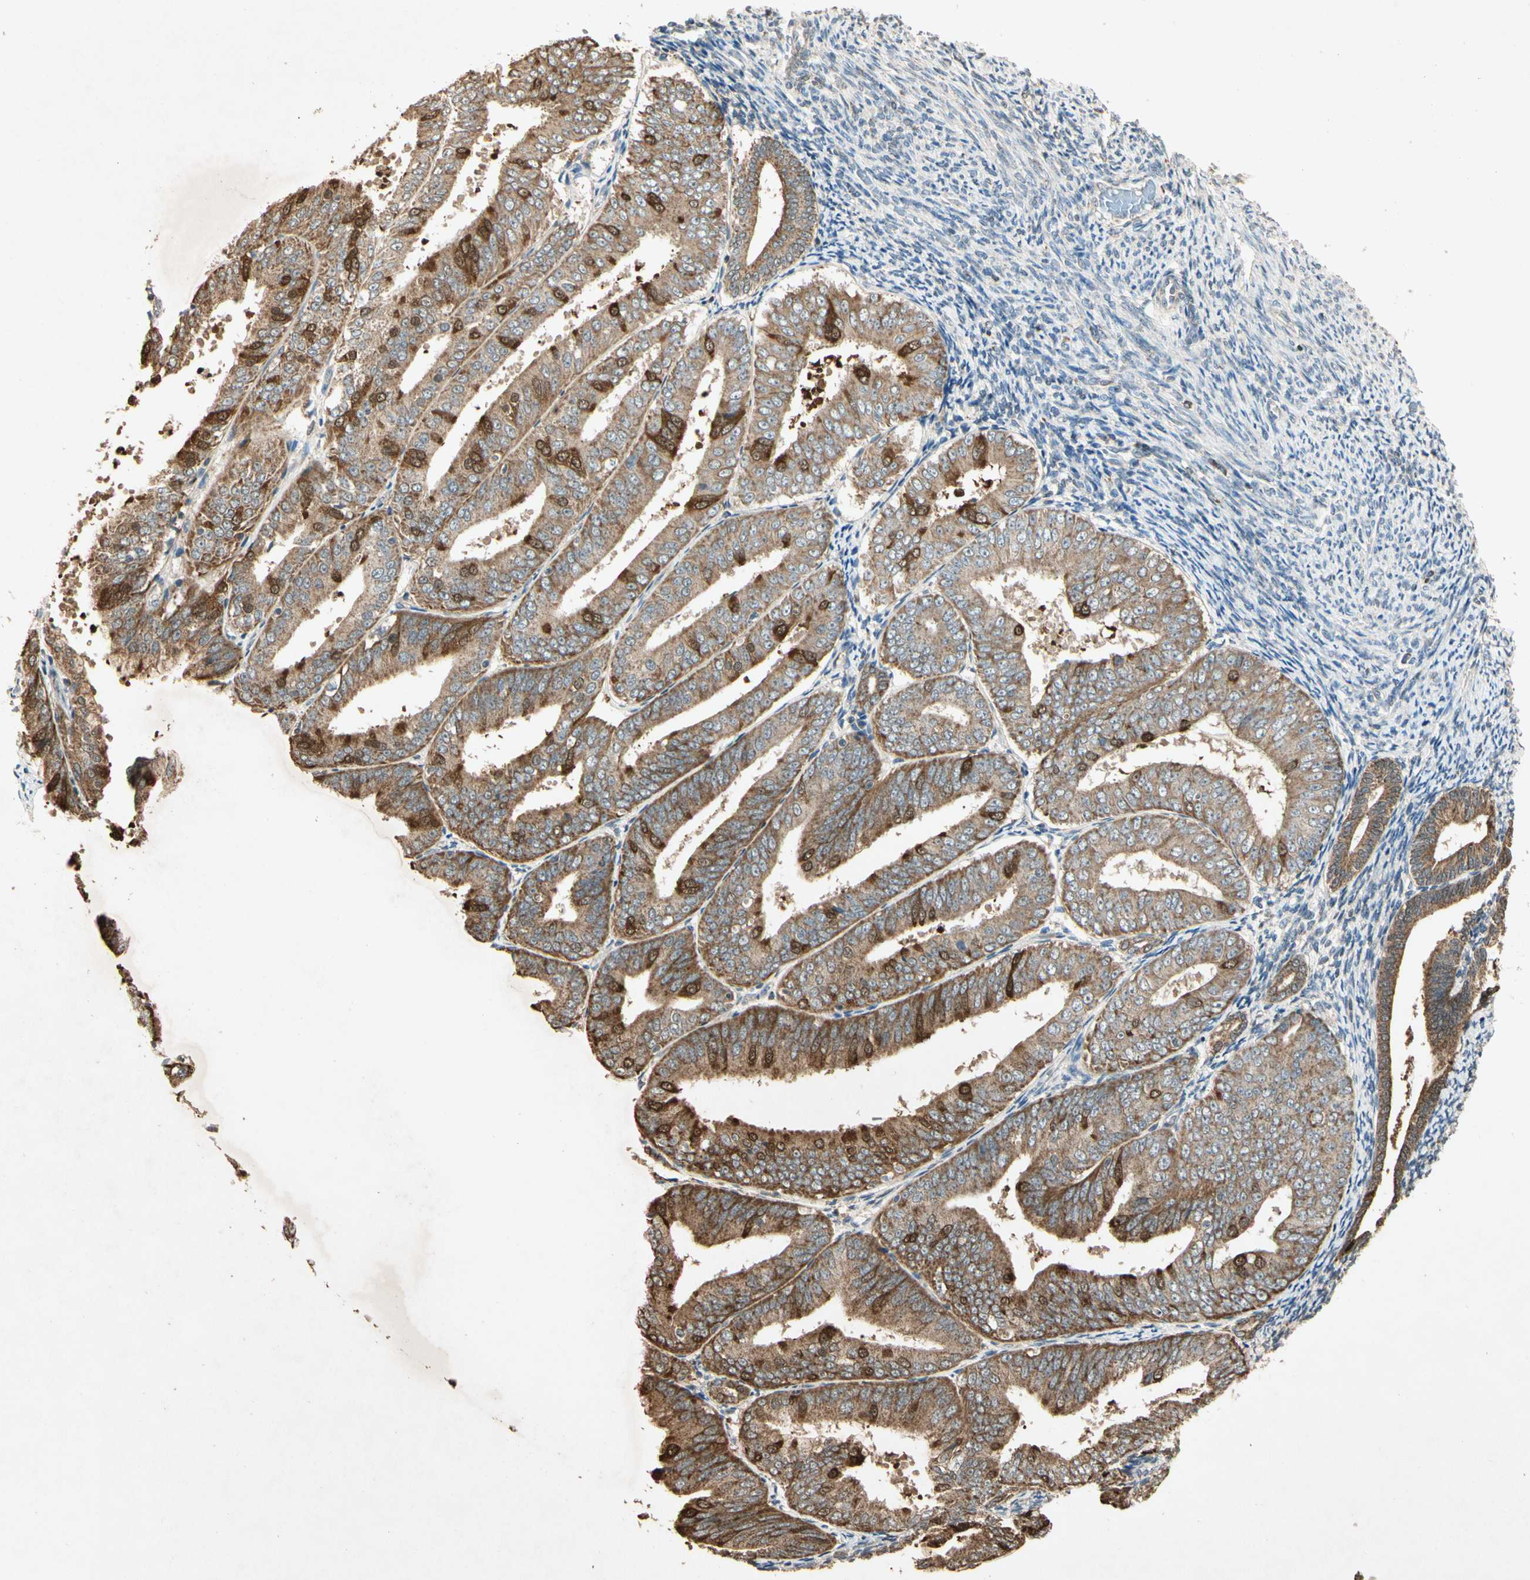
{"staining": {"intensity": "moderate", "quantity": ">75%", "location": "cytoplasmic/membranous,nuclear"}, "tissue": "endometrial cancer", "cell_type": "Tumor cells", "image_type": "cancer", "snomed": [{"axis": "morphology", "description": "Adenocarcinoma, NOS"}, {"axis": "topography", "description": "Endometrium"}], "caption": "A high-resolution photomicrograph shows immunohistochemistry (IHC) staining of endometrial cancer, which displays moderate cytoplasmic/membranous and nuclear staining in about >75% of tumor cells.", "gene": "PRDX5", "patient": {"sex": "female", "age": 63}}